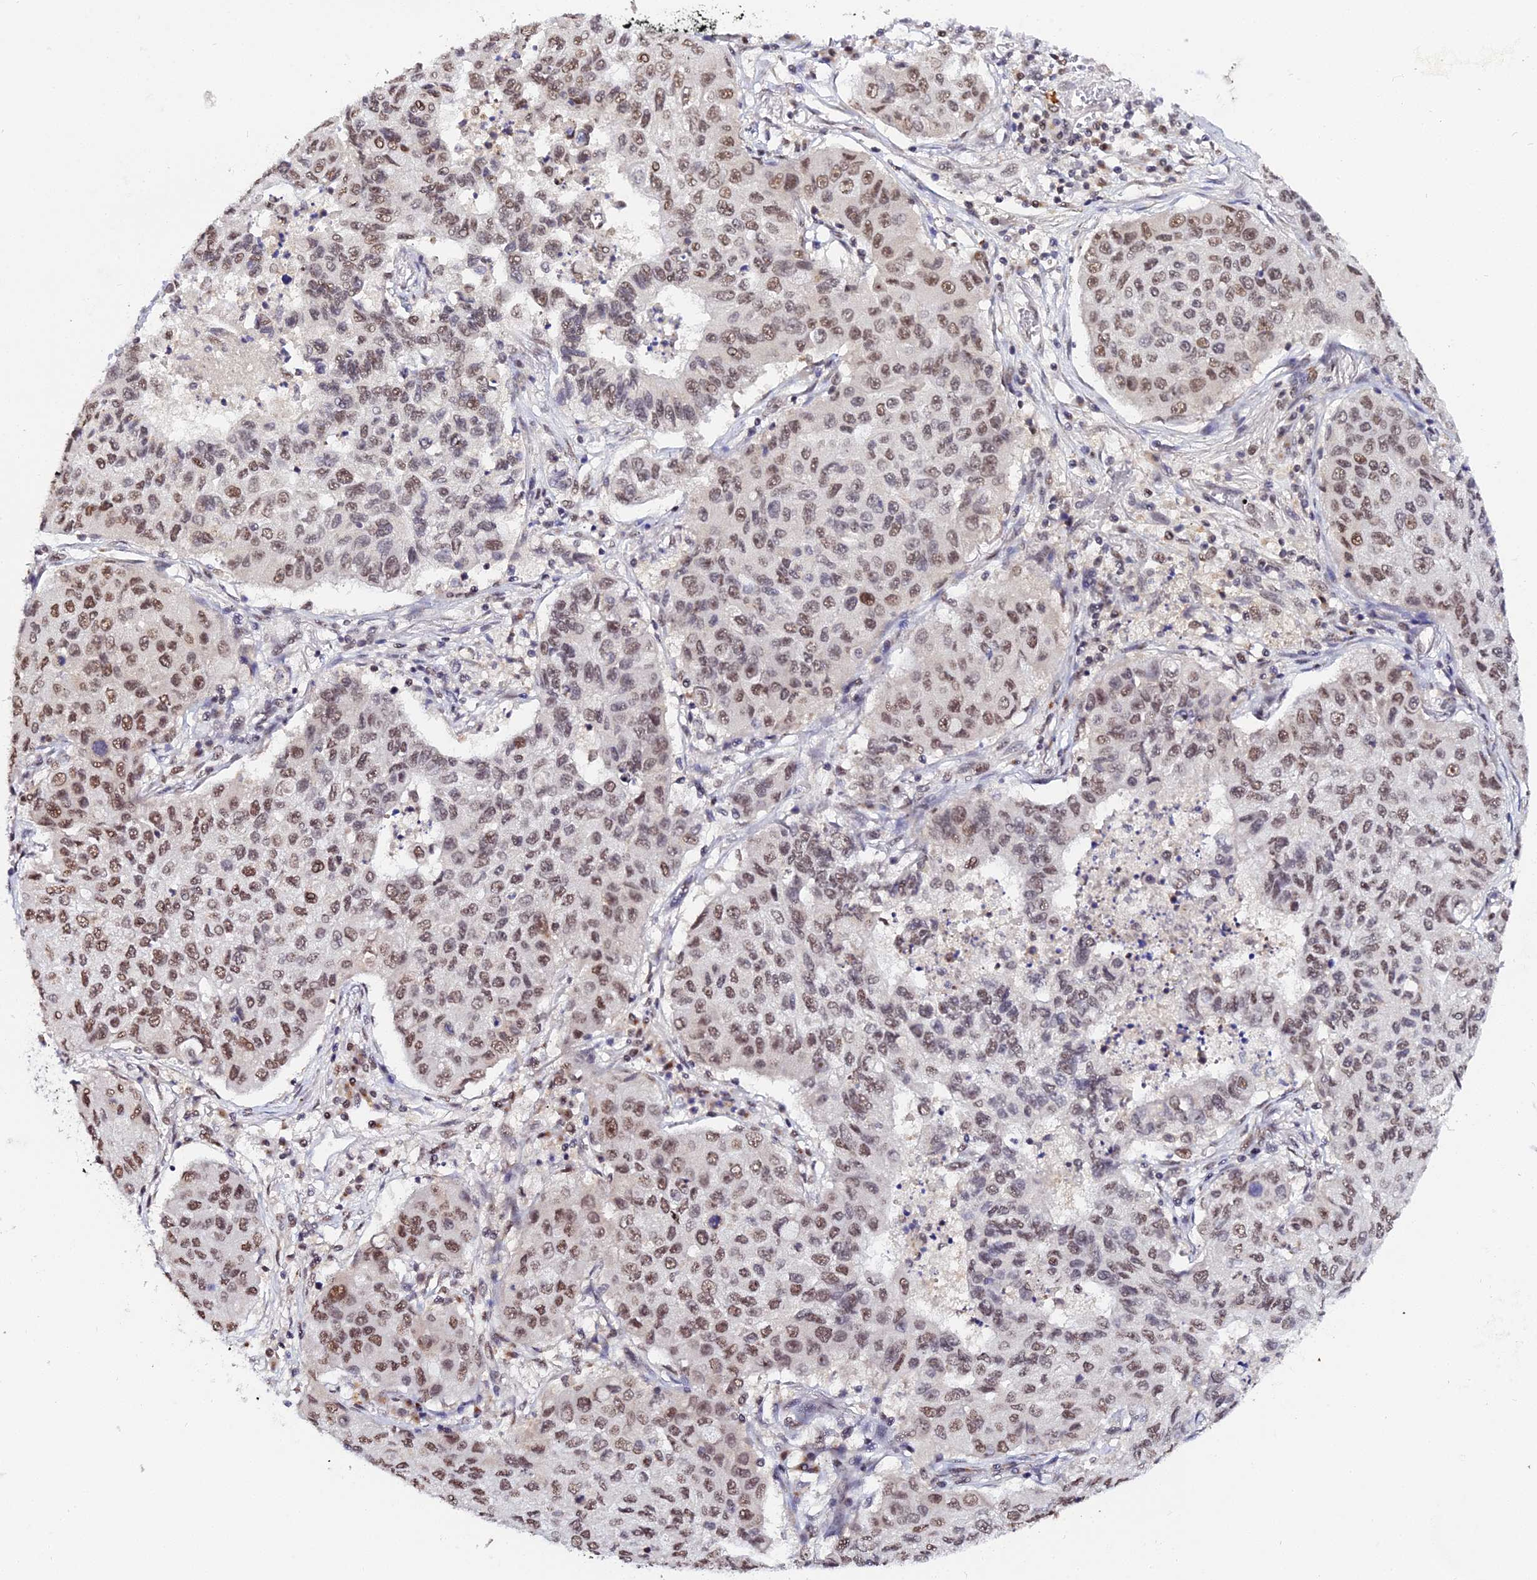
{"staining": {"intensity": "moderate", "quantity": ">75%", "location": "nuclear"}, "tissue": "lung cancer", "cell_type": "Tumor cells", "image_type": "cancer", "snomed": [{"axis": "morphology", "description": "Squamous cell carcinoma, NOS"}, {"axis": "topography", "description": "Lung"}], "caption": "About >75% of tumor cells in lung squamous cell carcinoma display moderate nuclear protein staining as visualized by brown immunohistochemical staining.", "gene": "EXOSC3", "patient": {"sex": "male", "age": 74}}